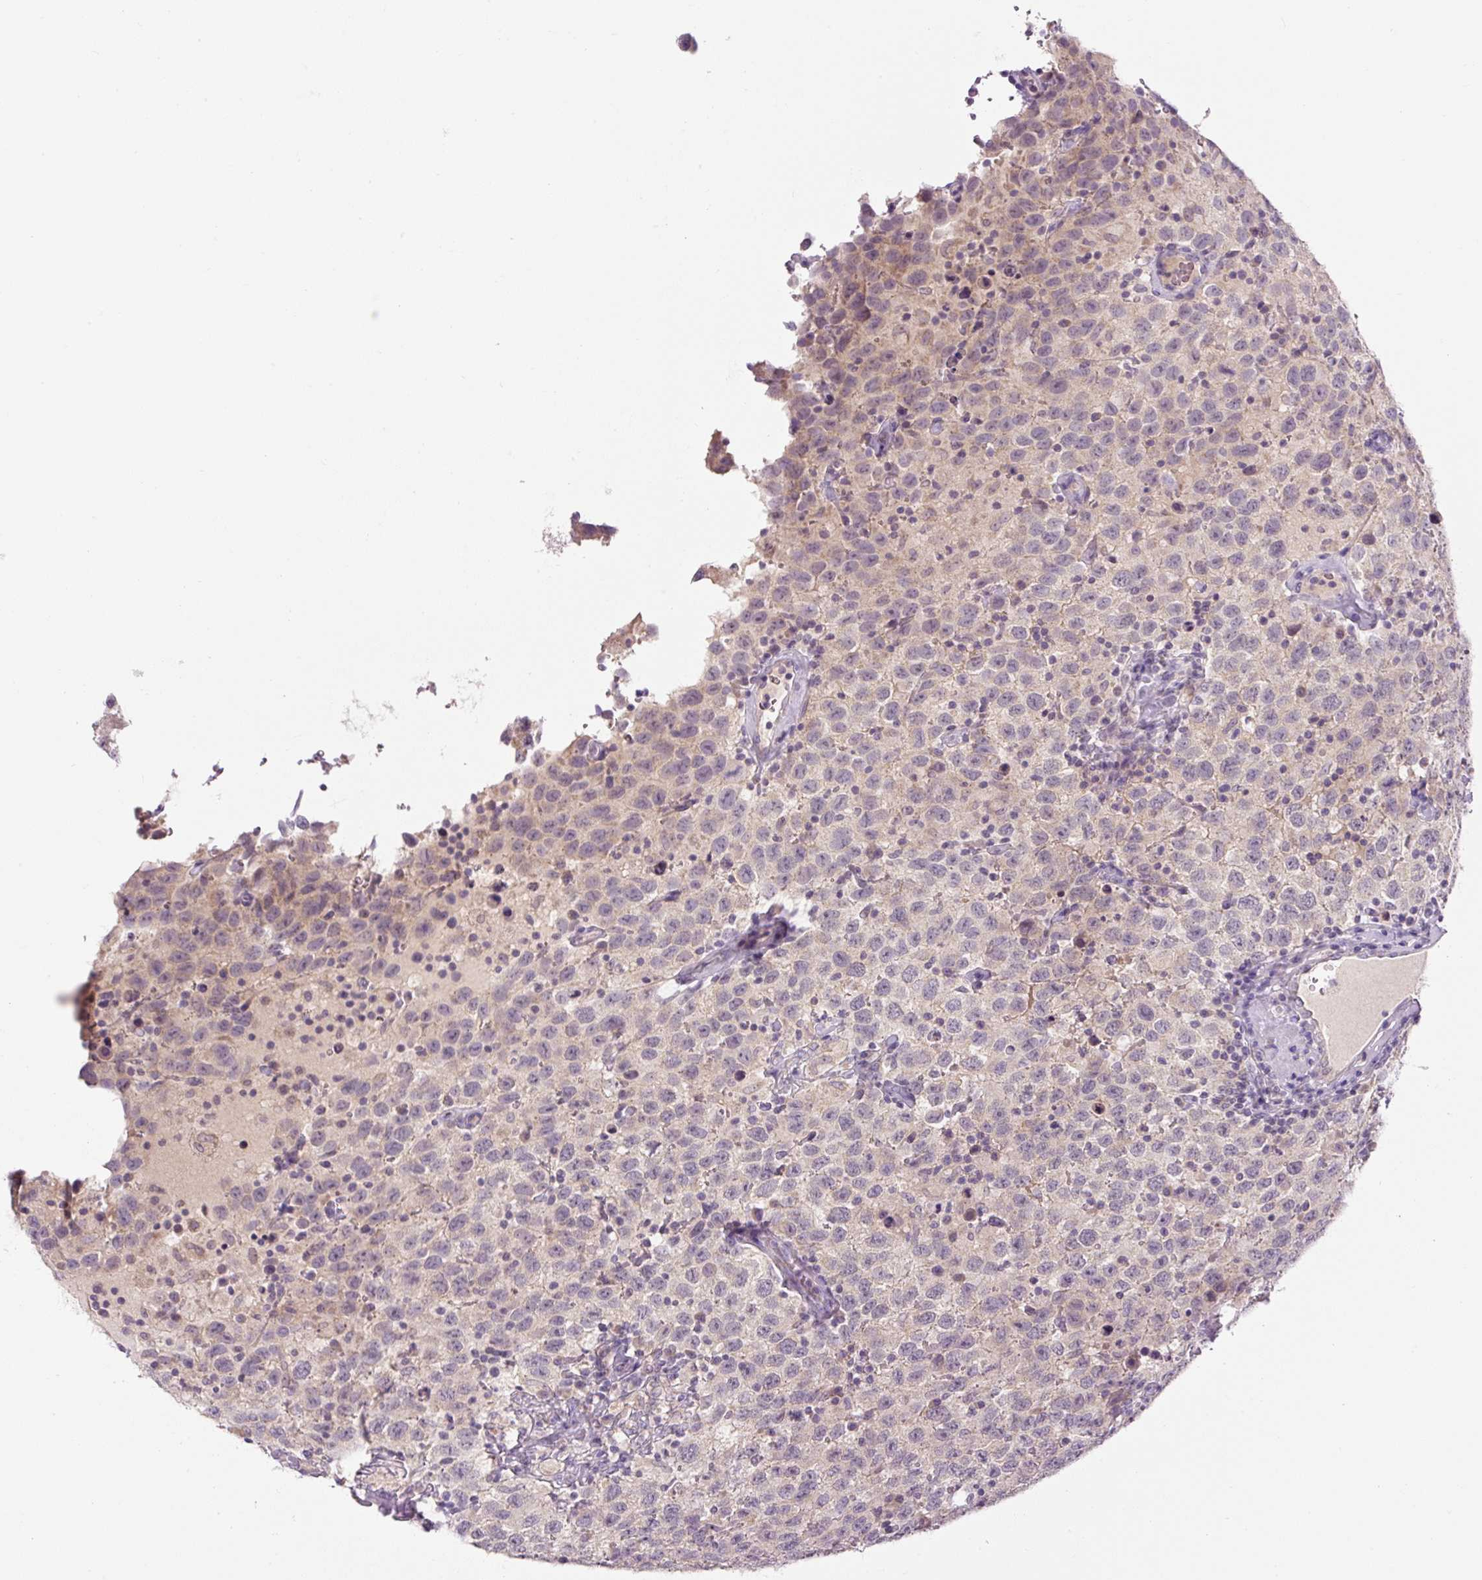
{"staining": {"intensity": "weak", "quantity": "25%-75%", "location": "cytoplasmic/membranous"}, "tissue": "testis cancer", "cell_type": "Tumor cells", "image_type": "cancer", "snomed": [{"axis": "morphology", "description": "Seminoma, NOS"}, {"axis": "topography", "description": "Testis"}], "caption": "The image demonstrates staining of testis cancer, revealing weak cytoplasmic/membranous protein expression (brown color) within tumor cells. The staining is performed using DAB brown chromogen to label protein expression. The nuclei are counter-stained blue using hematoxylin.", "gene": "FABP7", "patient": {"sex": "male", "age": 41}}